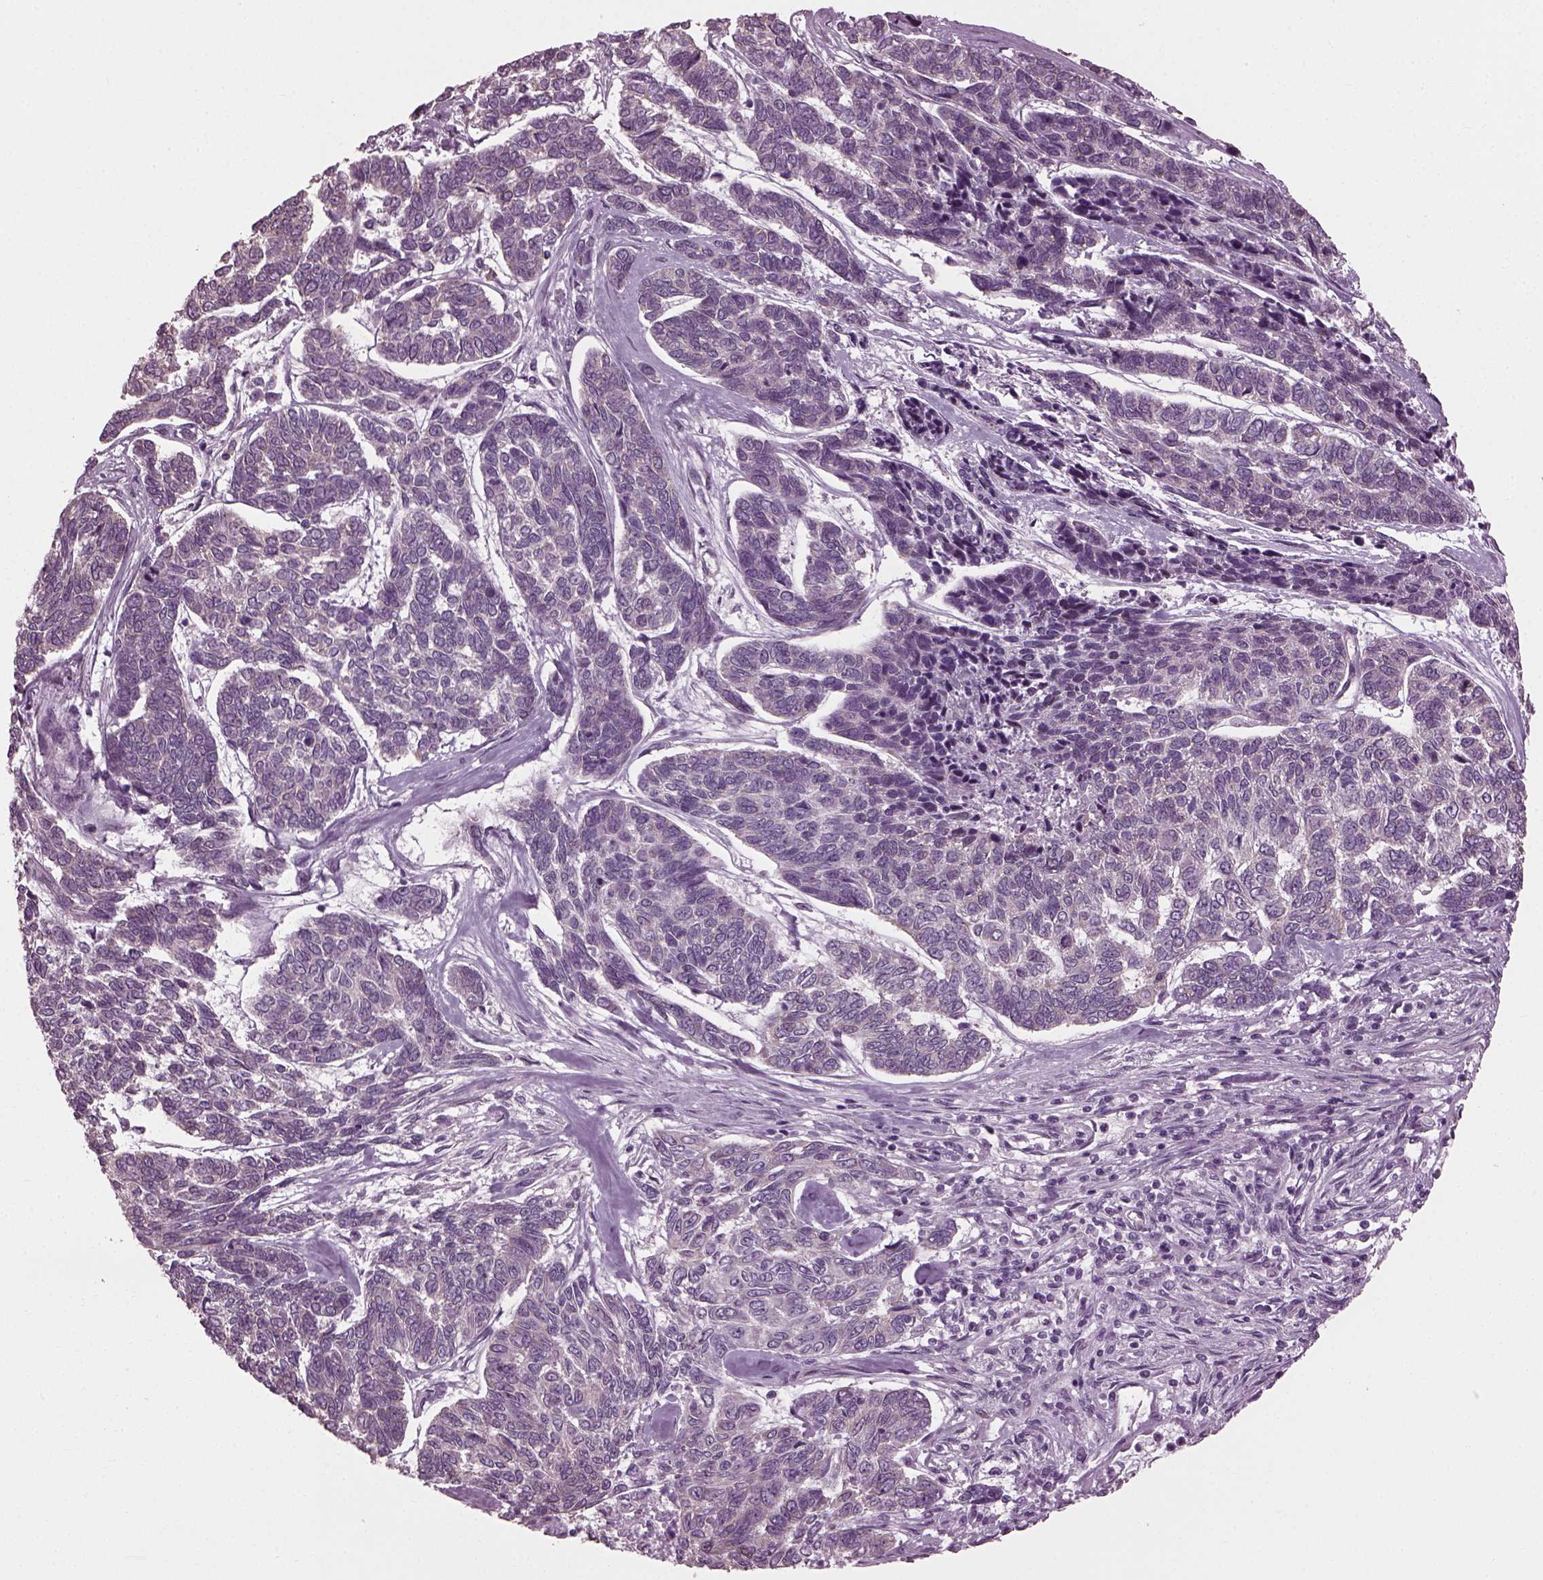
{"staining": {"intensity": "negative", "quantity": "none", "location": "none"}, "tissue": "skin cancer", "cell_type": "Tumor cells", "image_type": "cancer", "snomed": [{"axis": "morphology", "description": "Basal cell carcinoma"}, {"axis": "topography", "description": "Skin"}], "caption": "Immunohistochemistry of human skin cancer (basal cell carcinoma) shows no staining in tumor cells.", "gene": "CABP5", "patient": {"sex": "female", "age": 65}}